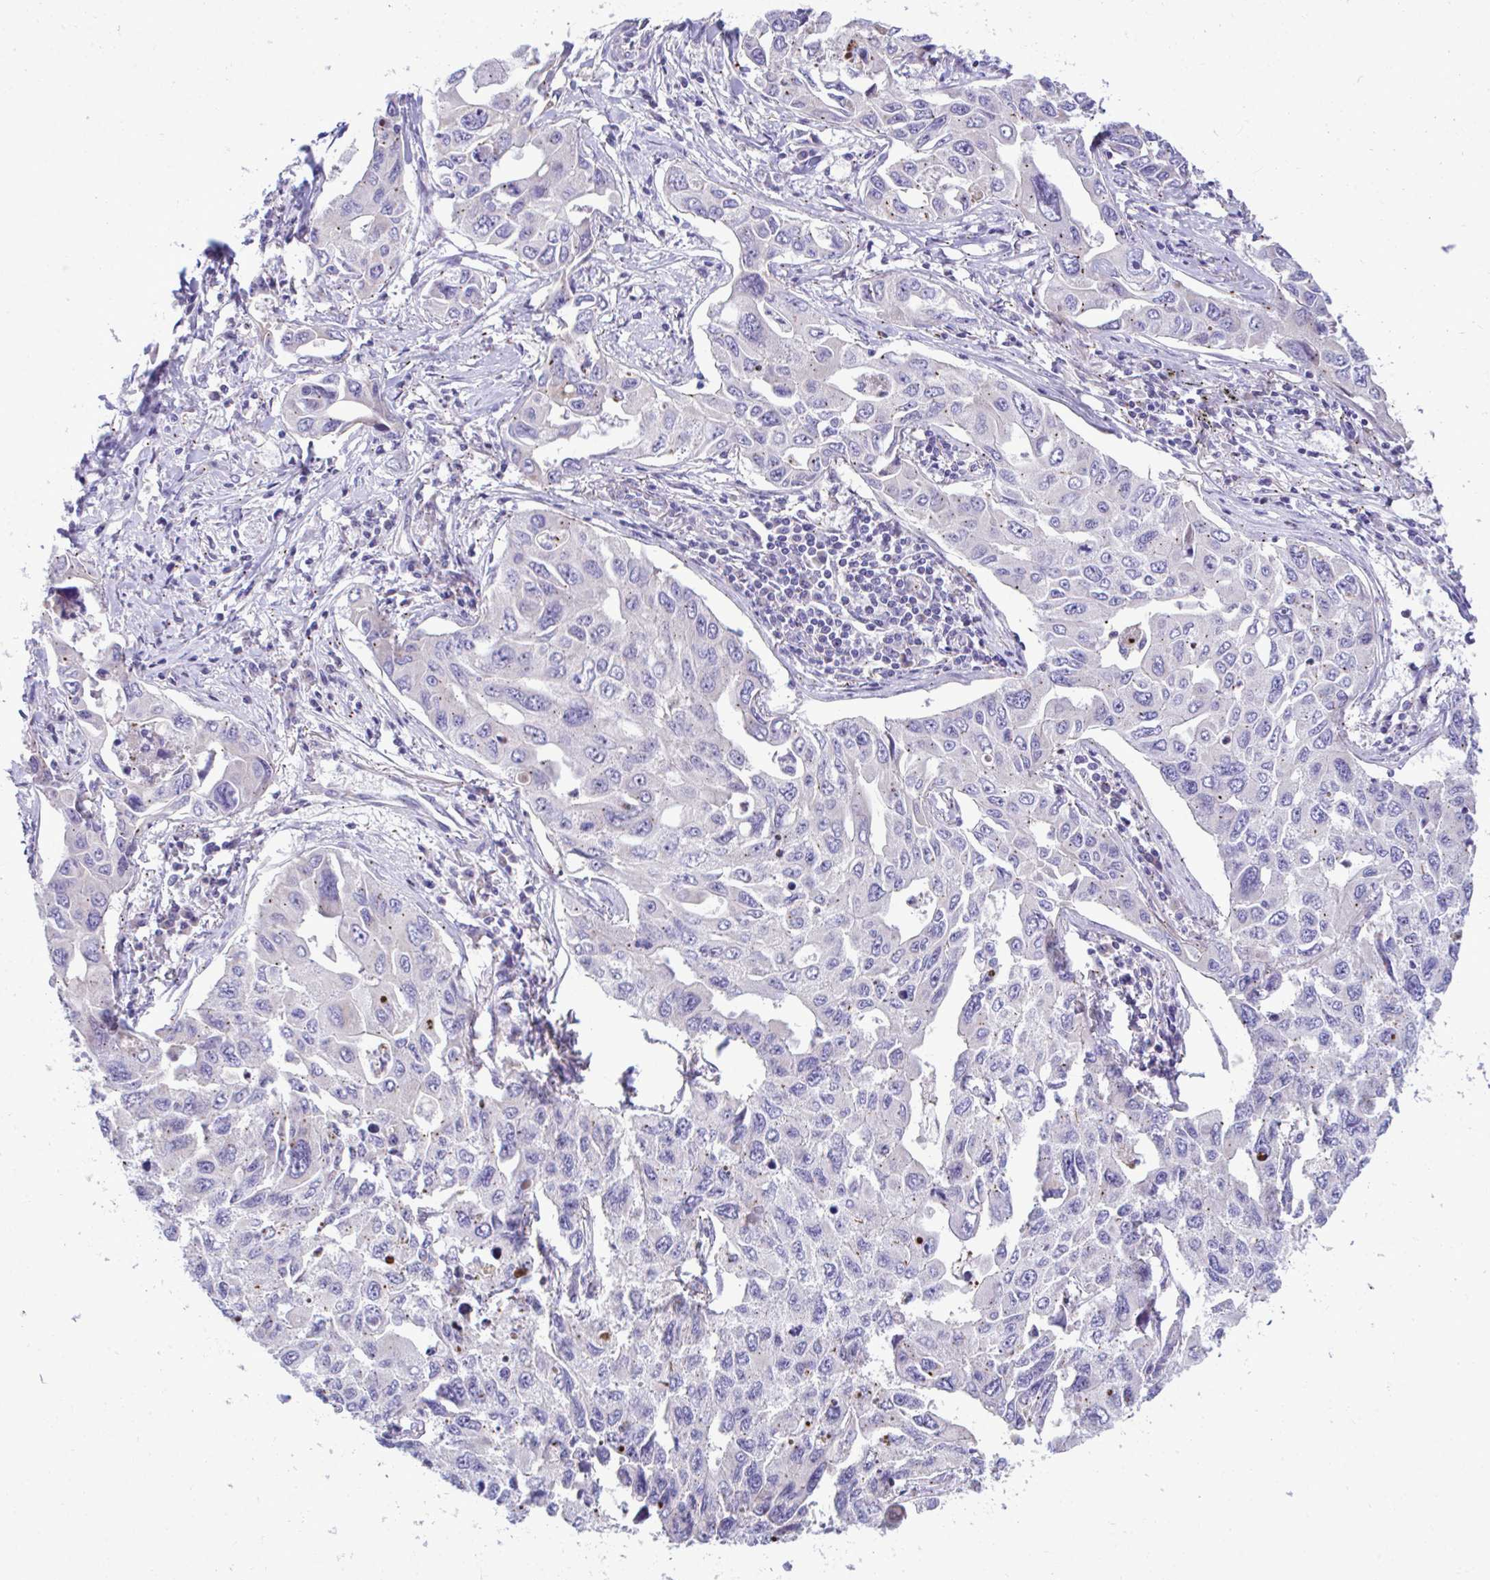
{"staining": {"intensity": "weak", "quantity": "<25%", "location": "cytoplasmic/membranous"}, "tissue": "lung cancer", "cell_type": "Tumor cells", "image_type": "cancer", "snomed": [{"axis": "morphology", "description": "Adenocarcinoma, NOS"}, {"axis": "topography", "description": "Lung"}], "caption": "A histopathology image of human lung cancer is negative for staining in tumor cells. (Immunohistochemistry (ihc), brightfield microscopy, high magnification).", "gene": "MRPS16", "patient": {"sex": "male", "age": 64}}